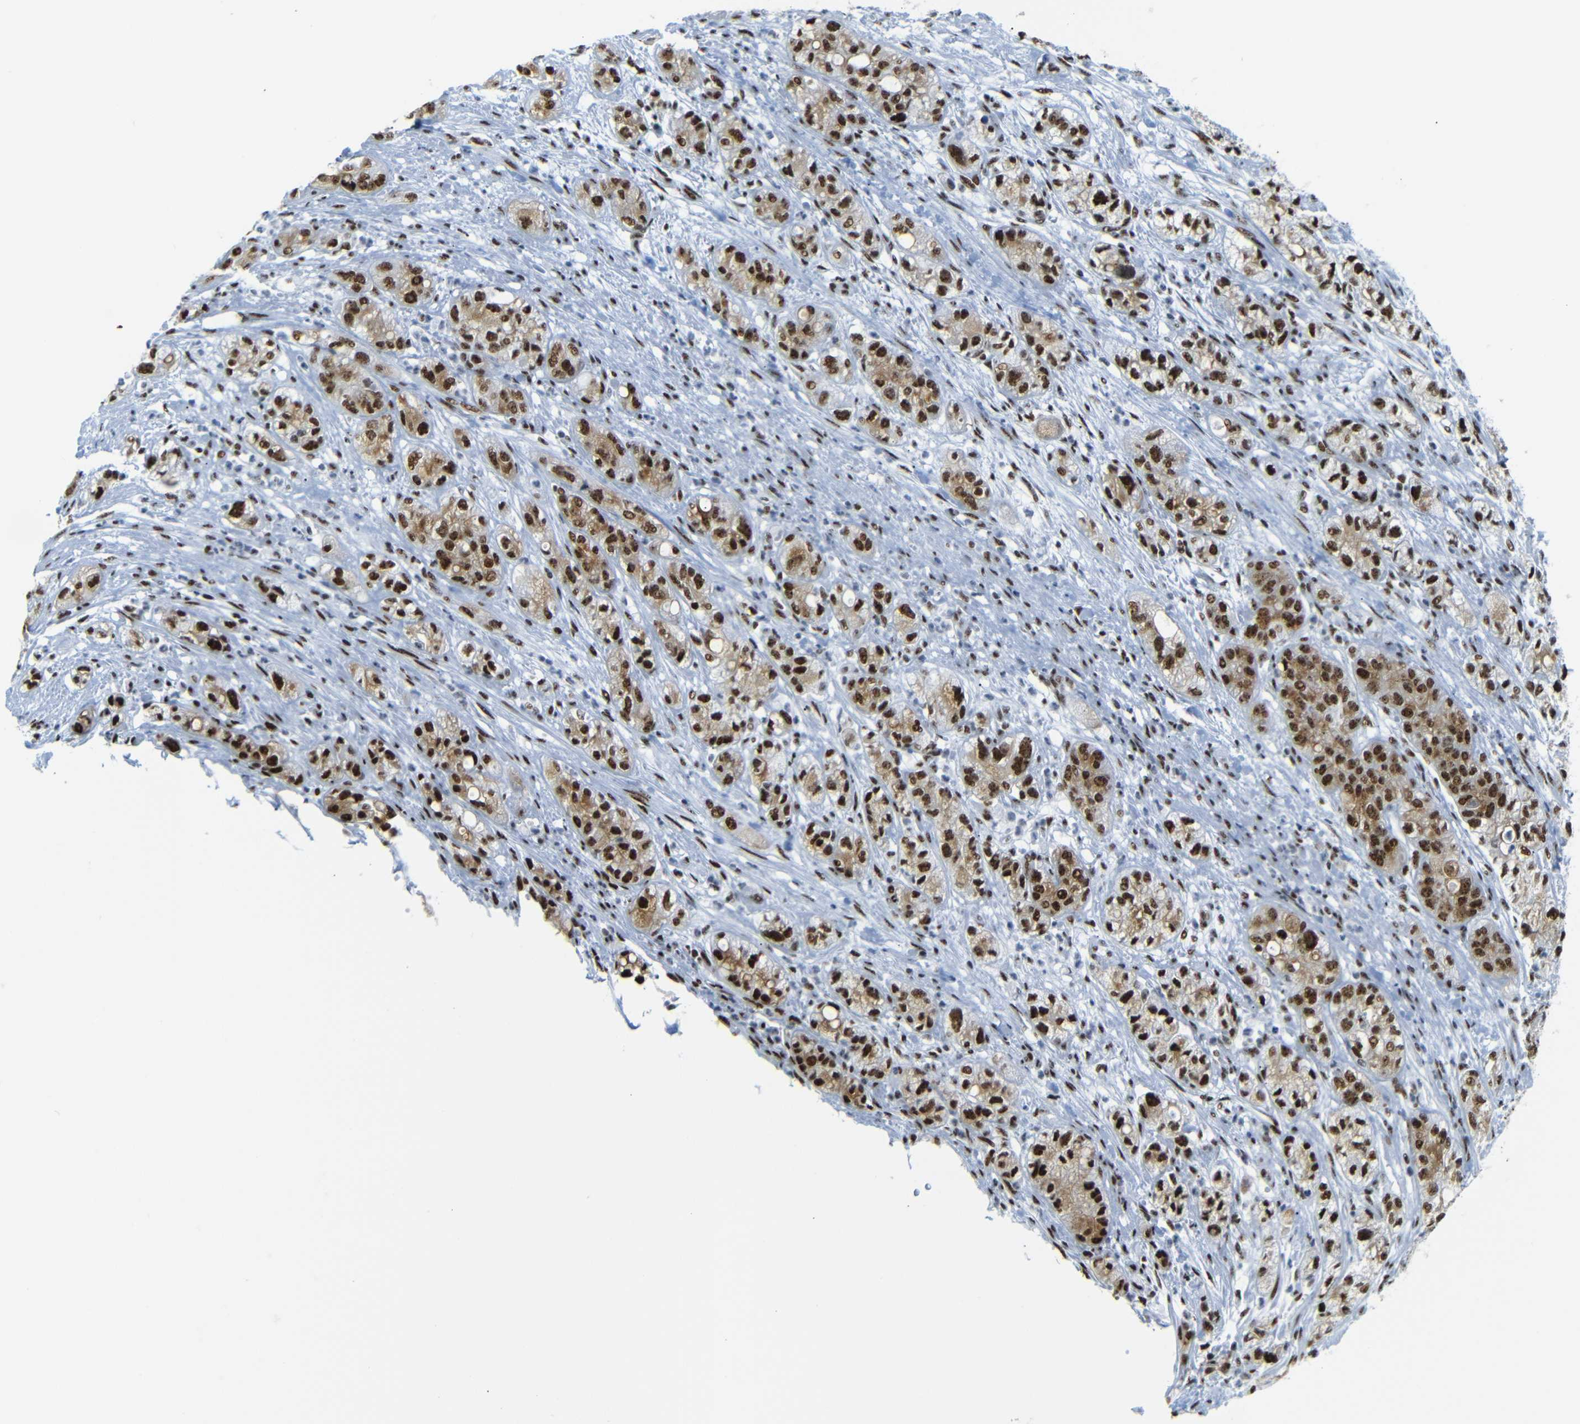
{"staining": {"intensity": "strong", "quantity": ">75%", "location": "cytoplasmic/membranous,nuclear"}, "tissue": "pancreatic cancer", "cell_type": "Tumor cells", "image_type": "cancer", "snomed": [{"axis": "morphology", "description": "Adenocarcinoma, NOS"}, {"axis": "topography", "description": "Pancreas"}], "caption": "A high-resolution micrograph shows immunohistochemistry (IHC) staining of pancreatic cancer, which displays strong cytoplasmic/membranous and nuclear staining in about >75% of tumor cells. (brown staining indicates protein expression, while blue staining denotes nuclei).", "gene": "TRA2B", "patient": {"sex": "female", "age": 78}}